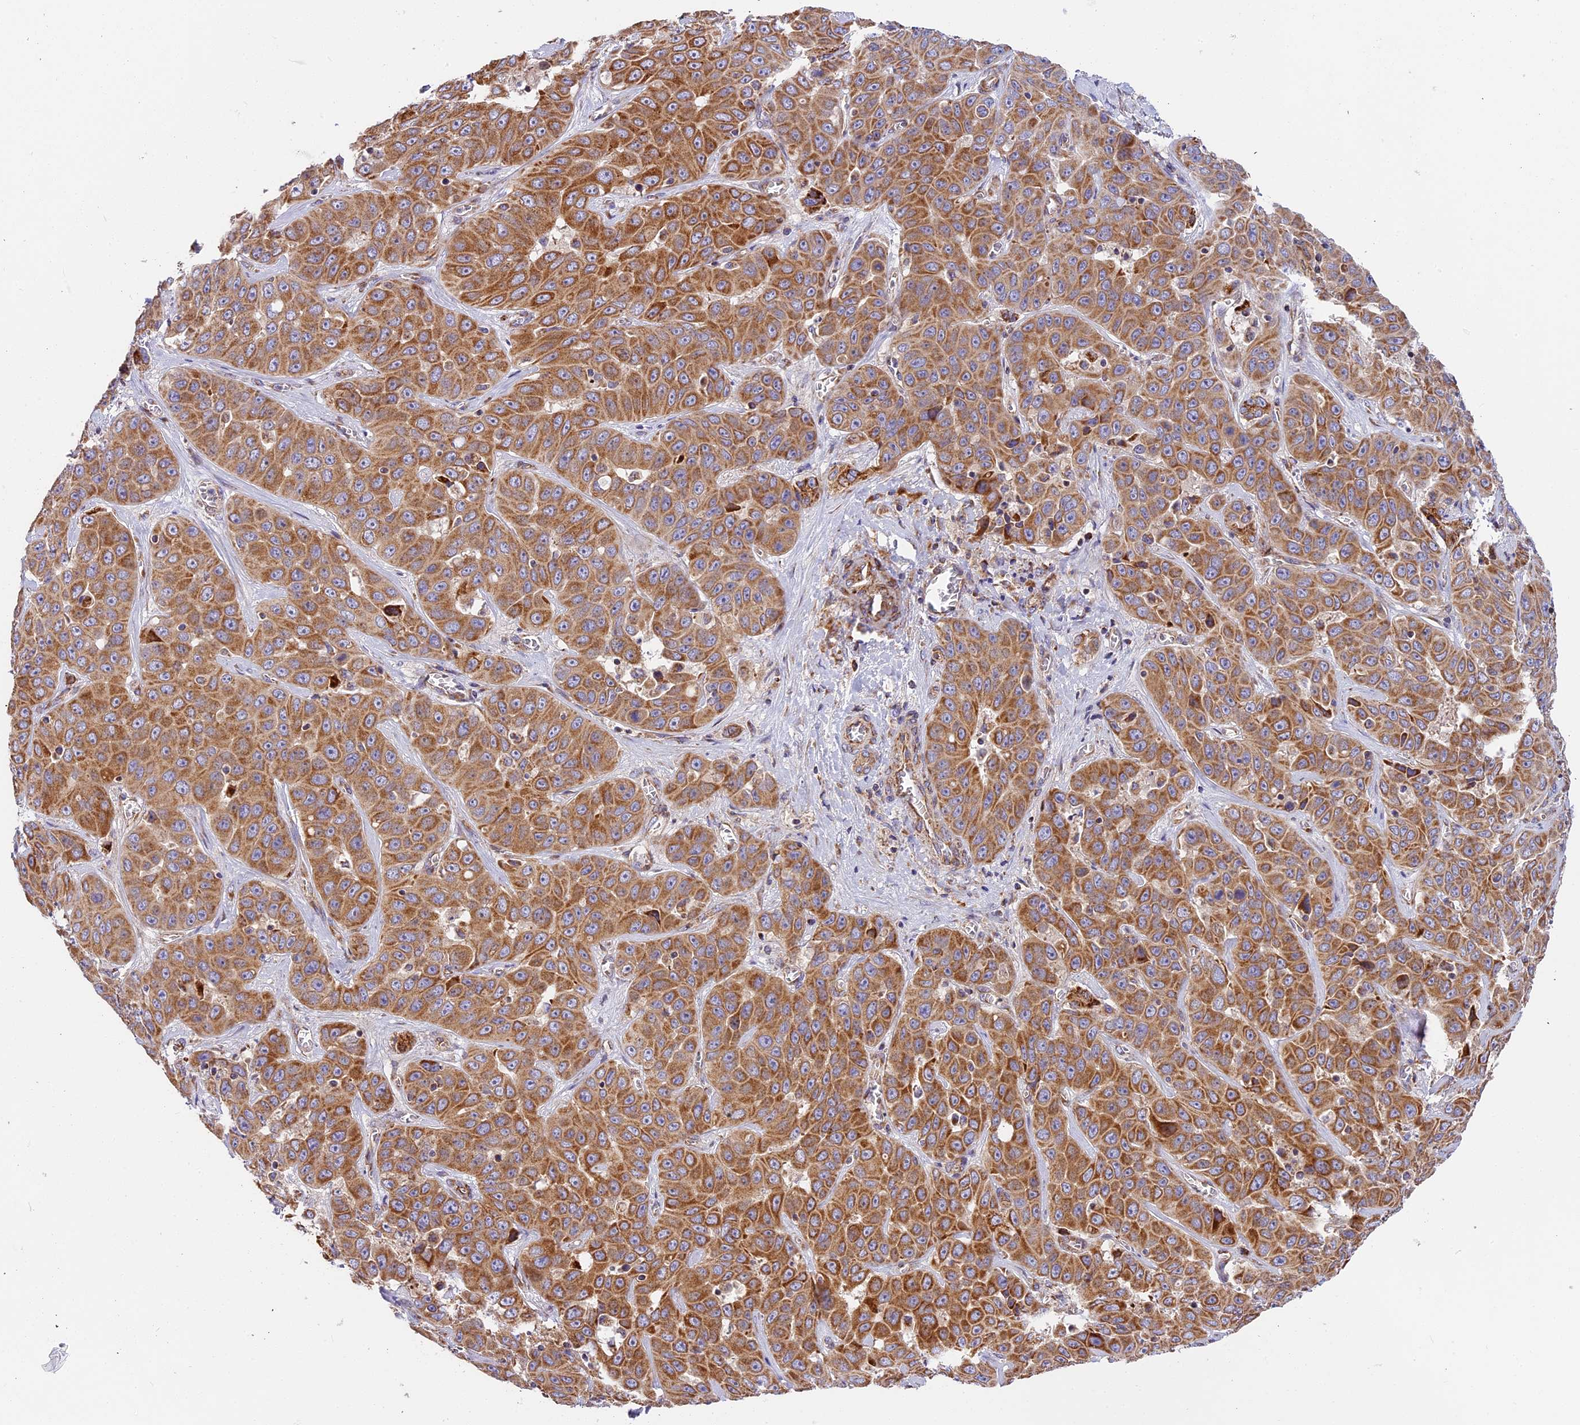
{"staining": {"intensity": "moderate", "quantity": ">75%", "location": "cytoplasmic/membranous"}, "tissue": "liver cancer", "cell_type": "Tumor cells", "image_type": "cancer", "snomed": [{"axis": "morphology", "description": "Cholangiocarcinoma"}, {"axis": "topography", "description": "Liver"}], "caption": "Liver cancer (cholangiocarcinoma) was stained to show a protein in brown. There is medium levels of moderate cytoplasmic/membranous staining in approximately >75% of tumor cells.", "gene": "MRAS", "patient": {"sex": "female", "age": 52}}